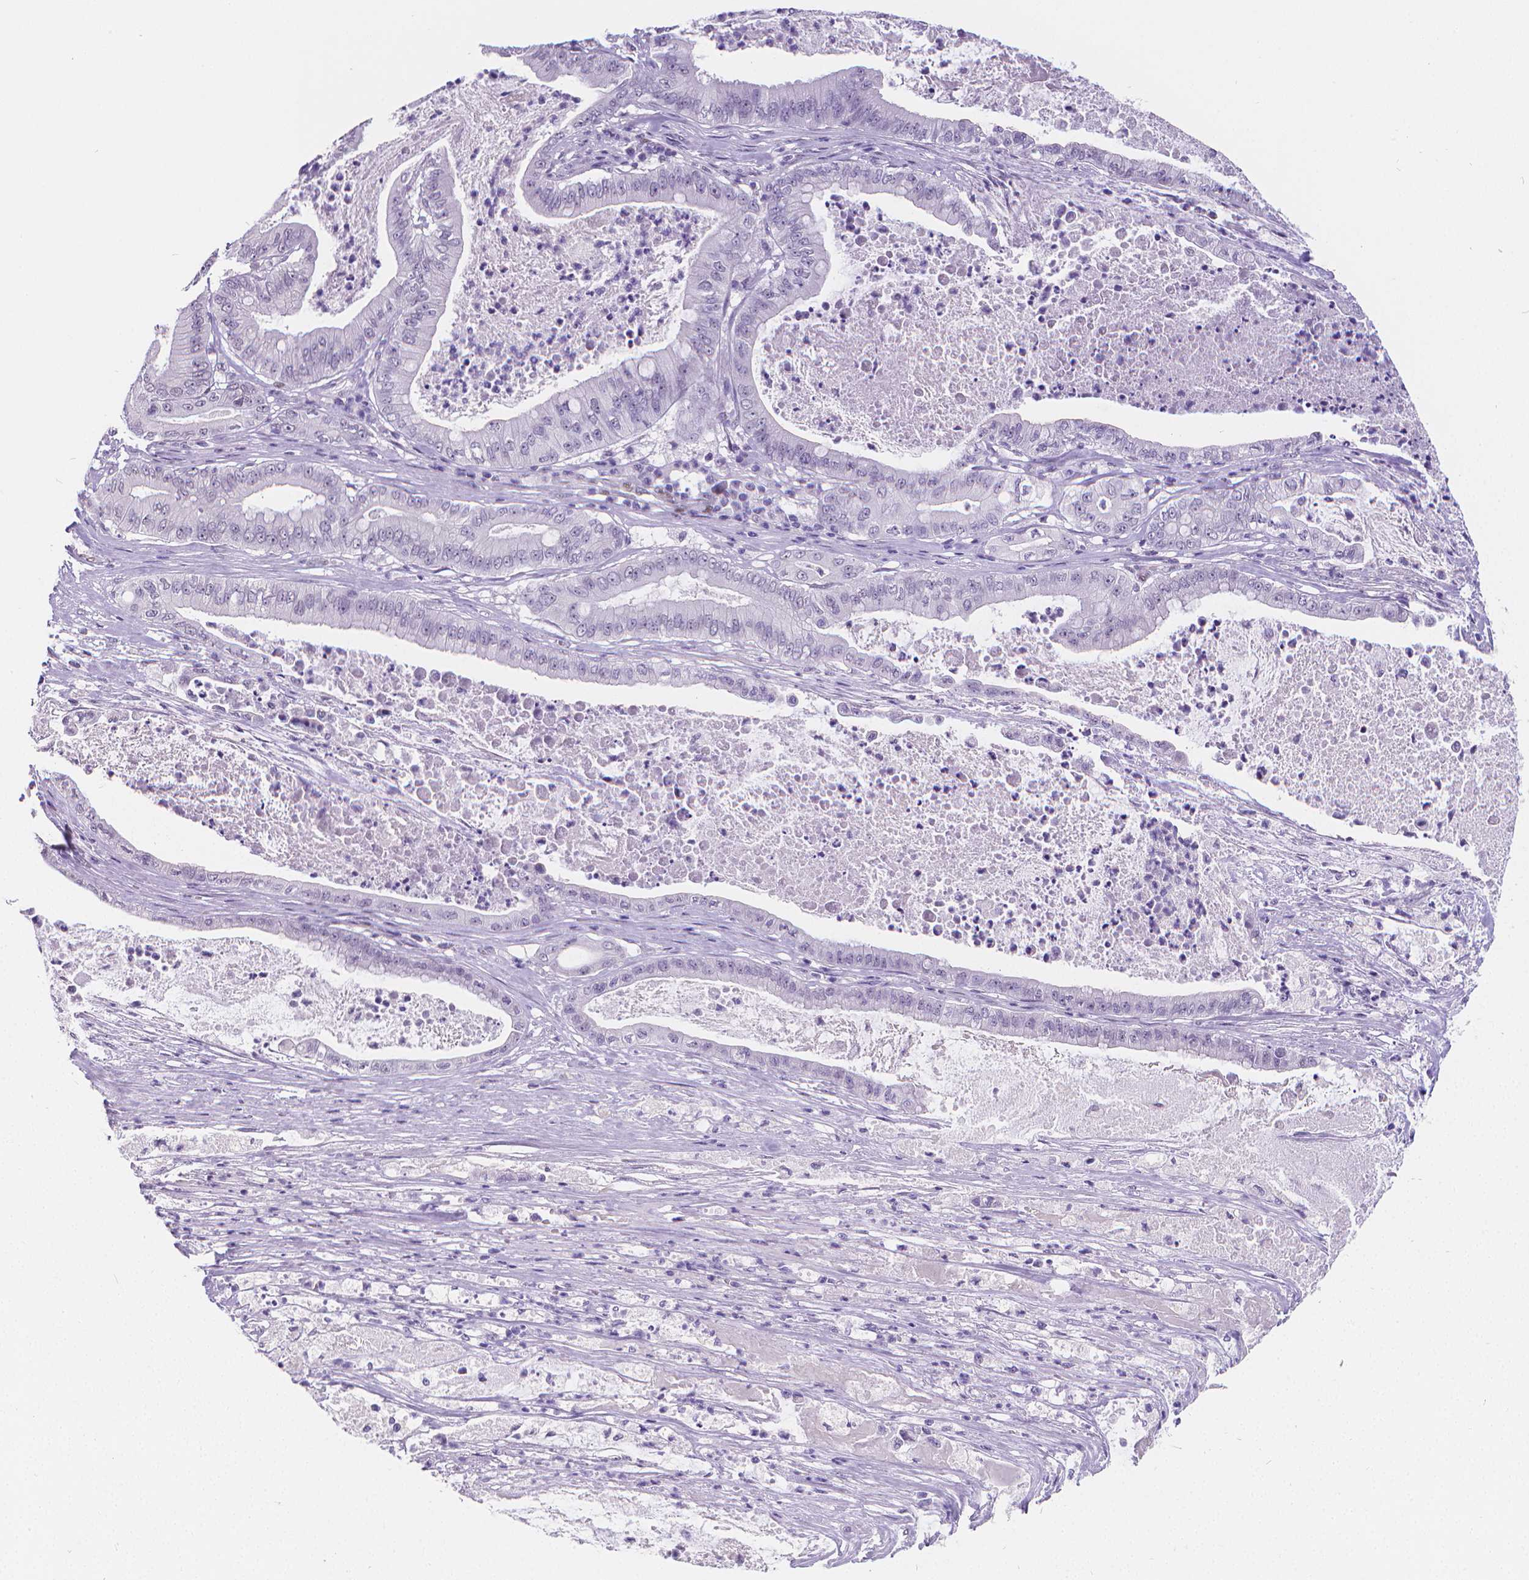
{"staining": {"intensity": "negative", "quantity": "none", "location": "none"}, "tissue": "pancreatic cancer", "cell_type": "Tumor cells", "image_type": "cancer", "snomed": [{"axis": "morphology", "description": "Adenocarcinoma, NOS"}, {"axis": "topography", "description": "Pancreas"}], "caption": "DAB immunohistochemical staining of pancreatic adenocarcinoma demonstrates no significant positivity in tumor cells. (IHC, brightfield microscopy, high magnification).", "gene": "MEF2C", "patient": {"sex": "male", "age": 71}}